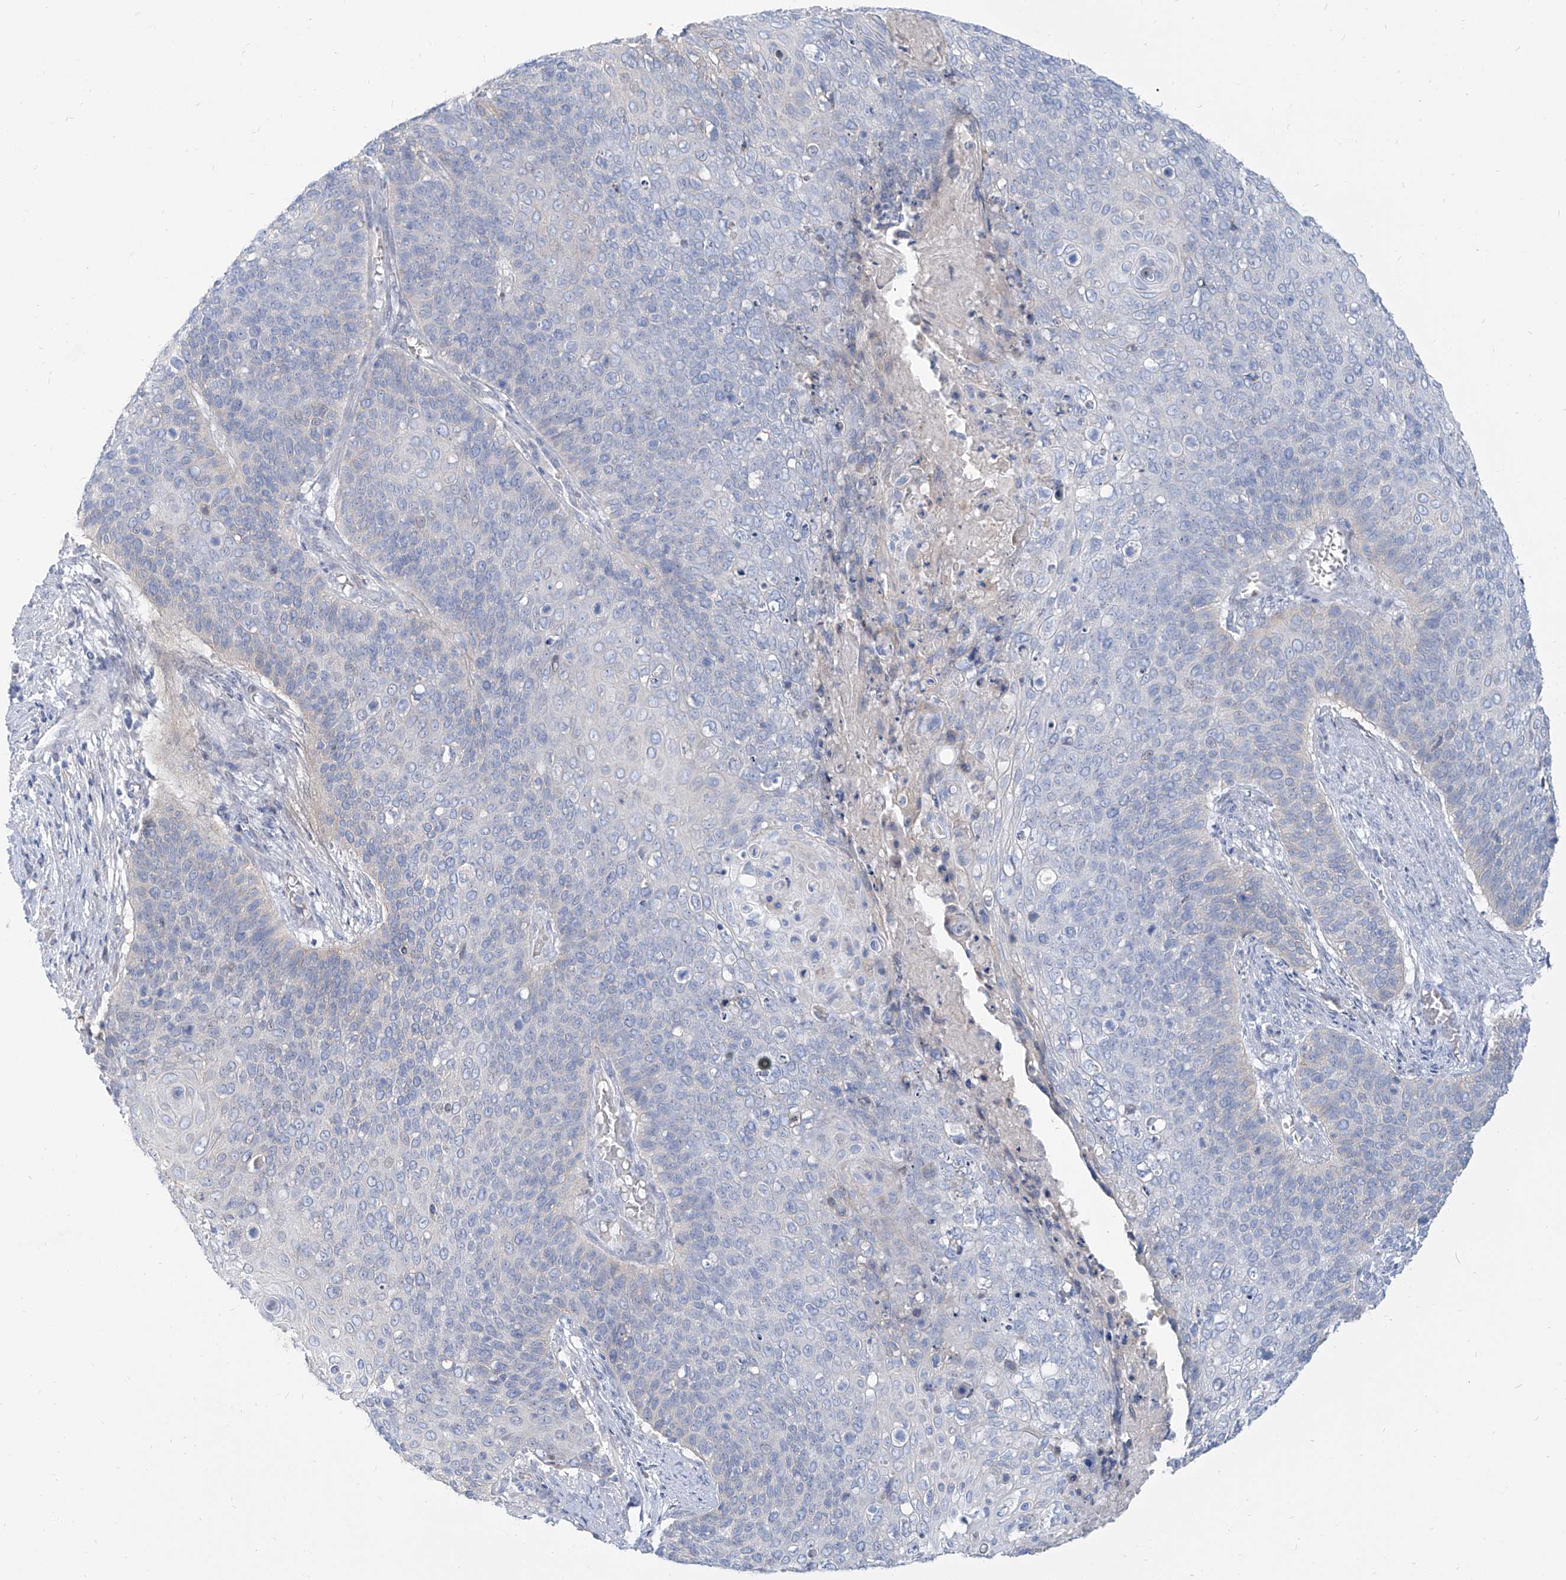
{"staining": {"intensity": "negative", "quantity": "none", "location": "none"}, "tissue": "cervical cancer", "cell_type": "Tumor cells", "image_type": "cancer", "snomed": [{"axis": "morphology", "description": "Squamous cell carcinoma, NOS"}, {"axis": "topography", "description": "Cervix"}], "caption": "Immunohistochemistry histopathology image of neoplastic tissue: human cervical cancer stained with DAB (3,3'-diaminobenzidine) shows no significant protein expression in tumor cells.", "gene": "TXLNB", "patient": {"sex": "female", "age": 39}}